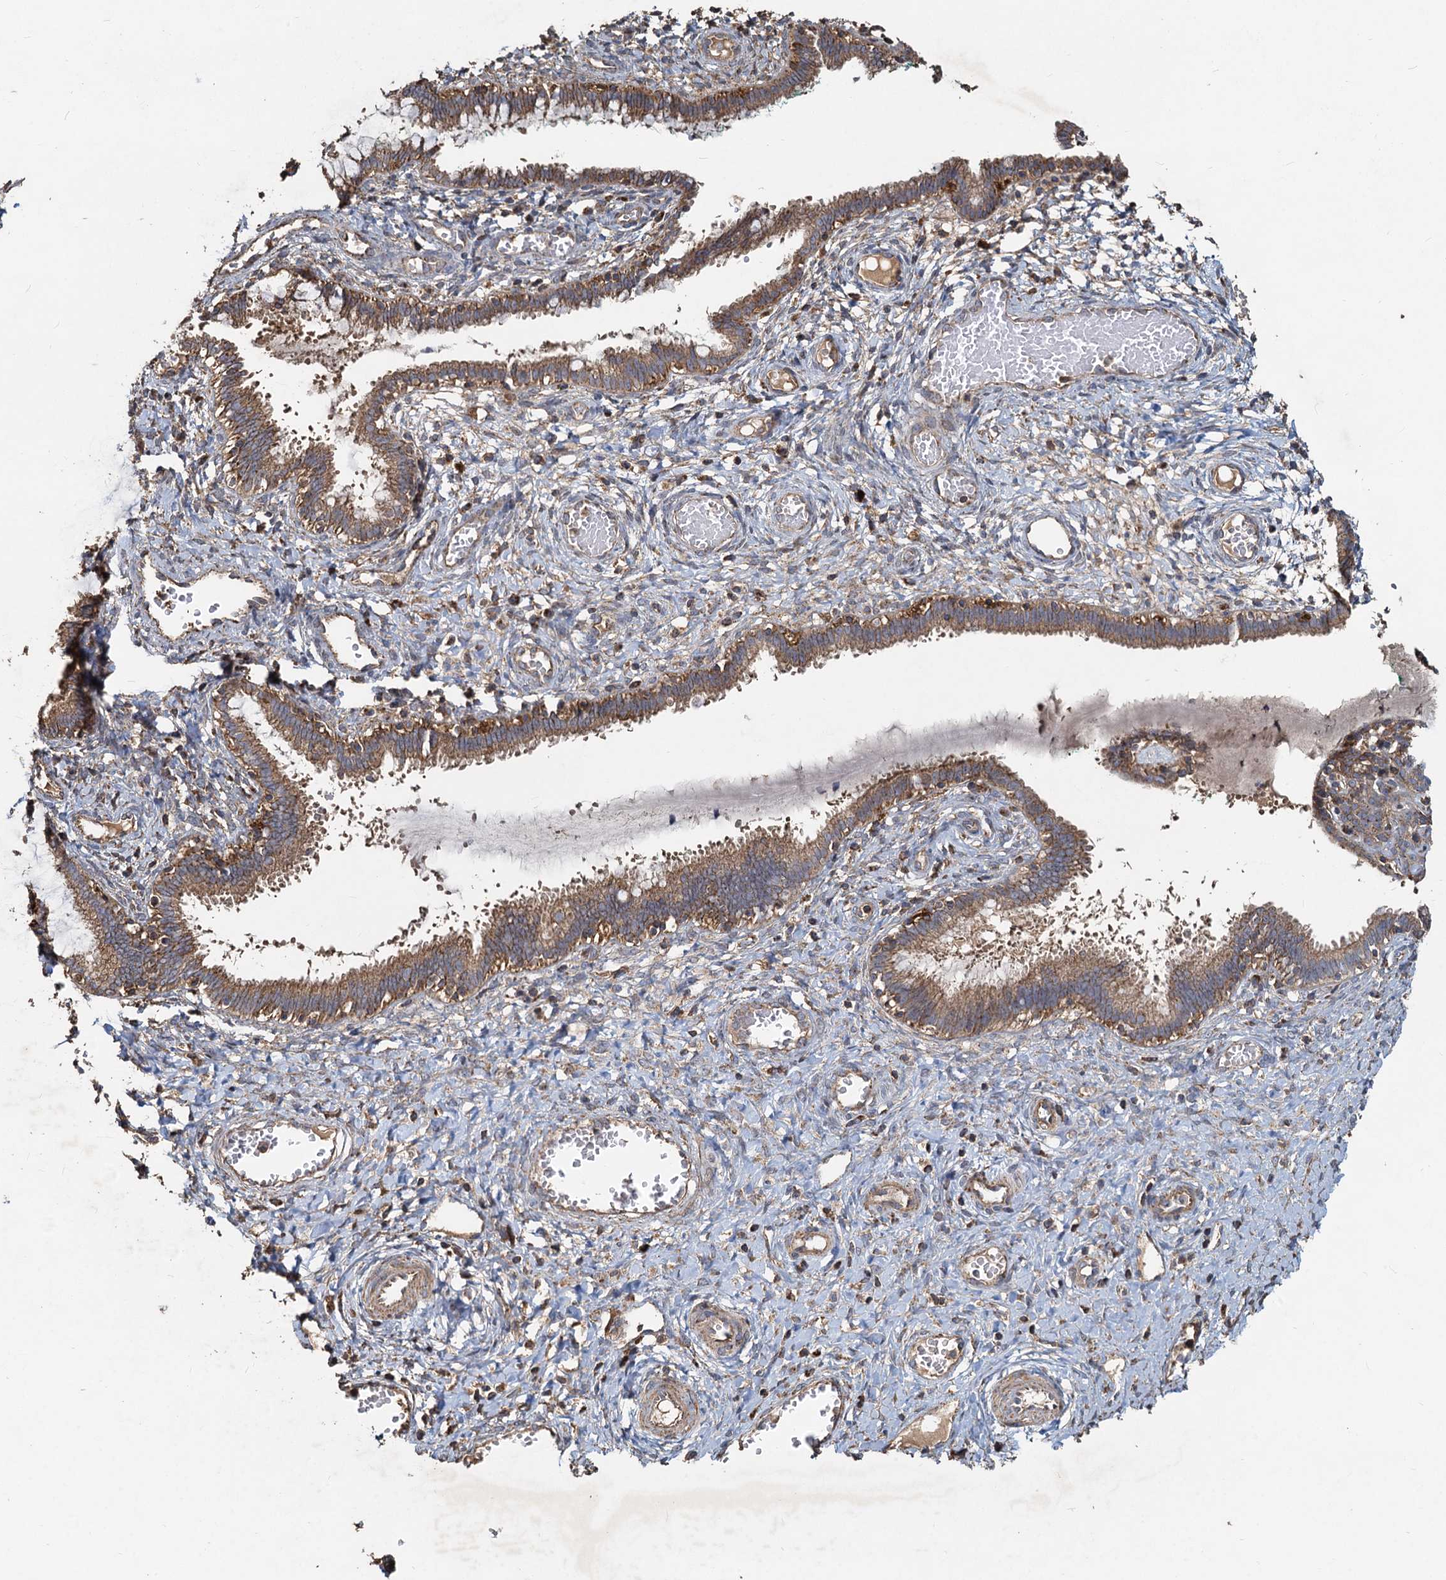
{"staining": {"intensity": "moderate", "quantity": ">75%", "location": "cytoplasmic/membranous"}, "tissue": "cervix", "cell_type": "Glandular cells", "image_type": "normal", "snomed": [{"axis": "morphology", "description": "Normal tissue, NOS"}, {"axis": "morphology", "description": "Adenocarcinoma, NOS"}, {"axis": "topography", "description": "Cervix"}], "caption": "This is a micrograph of IHC staining of normal cervix, which shows moderate staining in the cytoplasmic/membranous of glandular cells.", "gene": "SDS", "patient": {"sex": "female", "age": 29}}